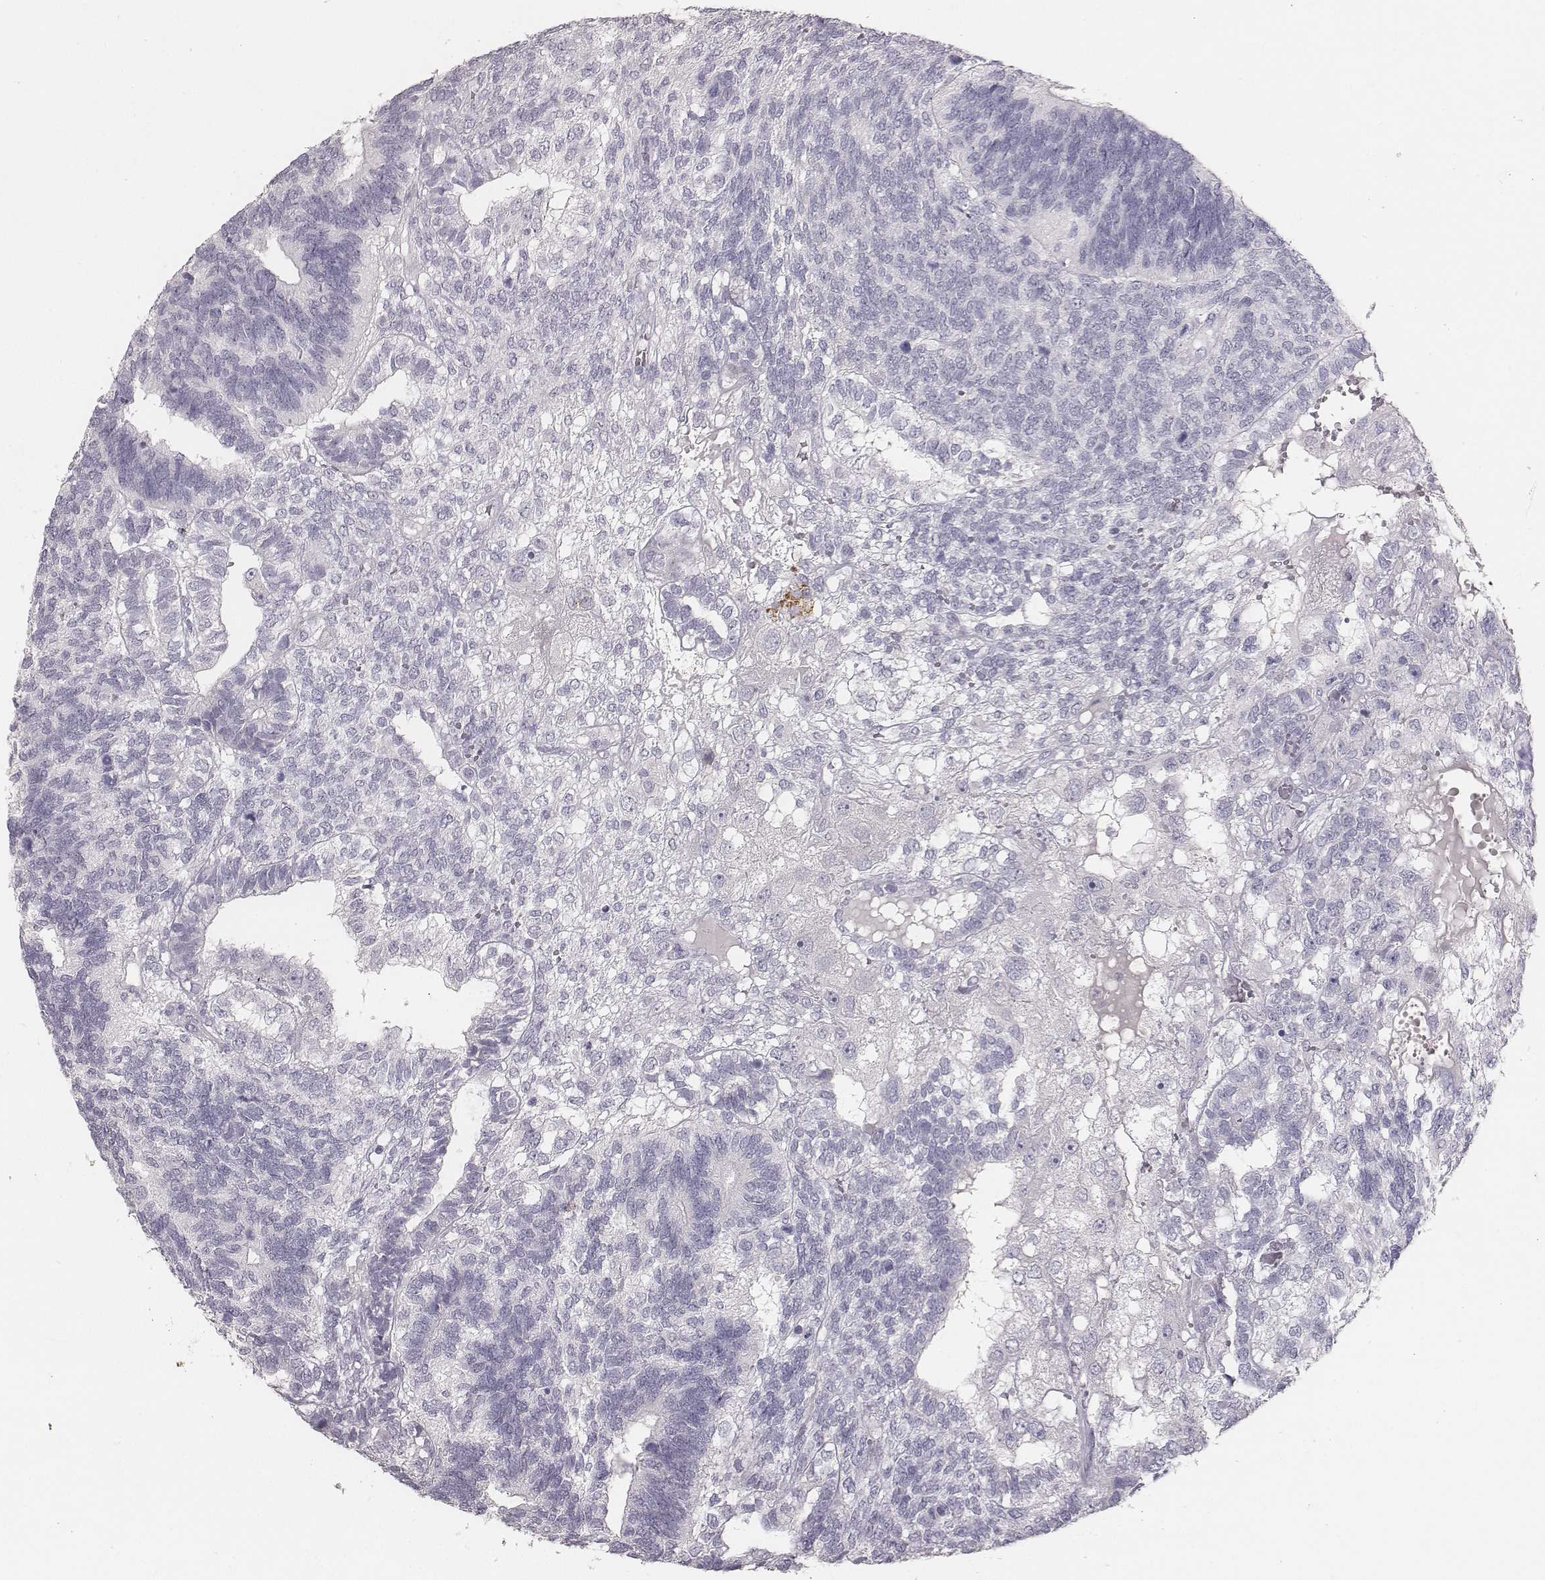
{"staining": {"intensity": "negative", "quantity": "none", "location": "none"}, "tissue": "testis cancer", "cell_type": "Tumor cells", "image_type": "cancer", "snomed": [{"axis": "morphology", "description": "Seminoma, NOS"}, {"axis": "morphology", "description": "Carcinoma, Embryonal, NOS"}, {"axis": "topography", "description": "Testis"}], "caption": "The IHC histopathology image has no significant positivity in tumor cells of testis cancer (embryonal carcinoma) tissue.", "gene": "MYH6", "patient": {"sex": "male", "age": 41}}